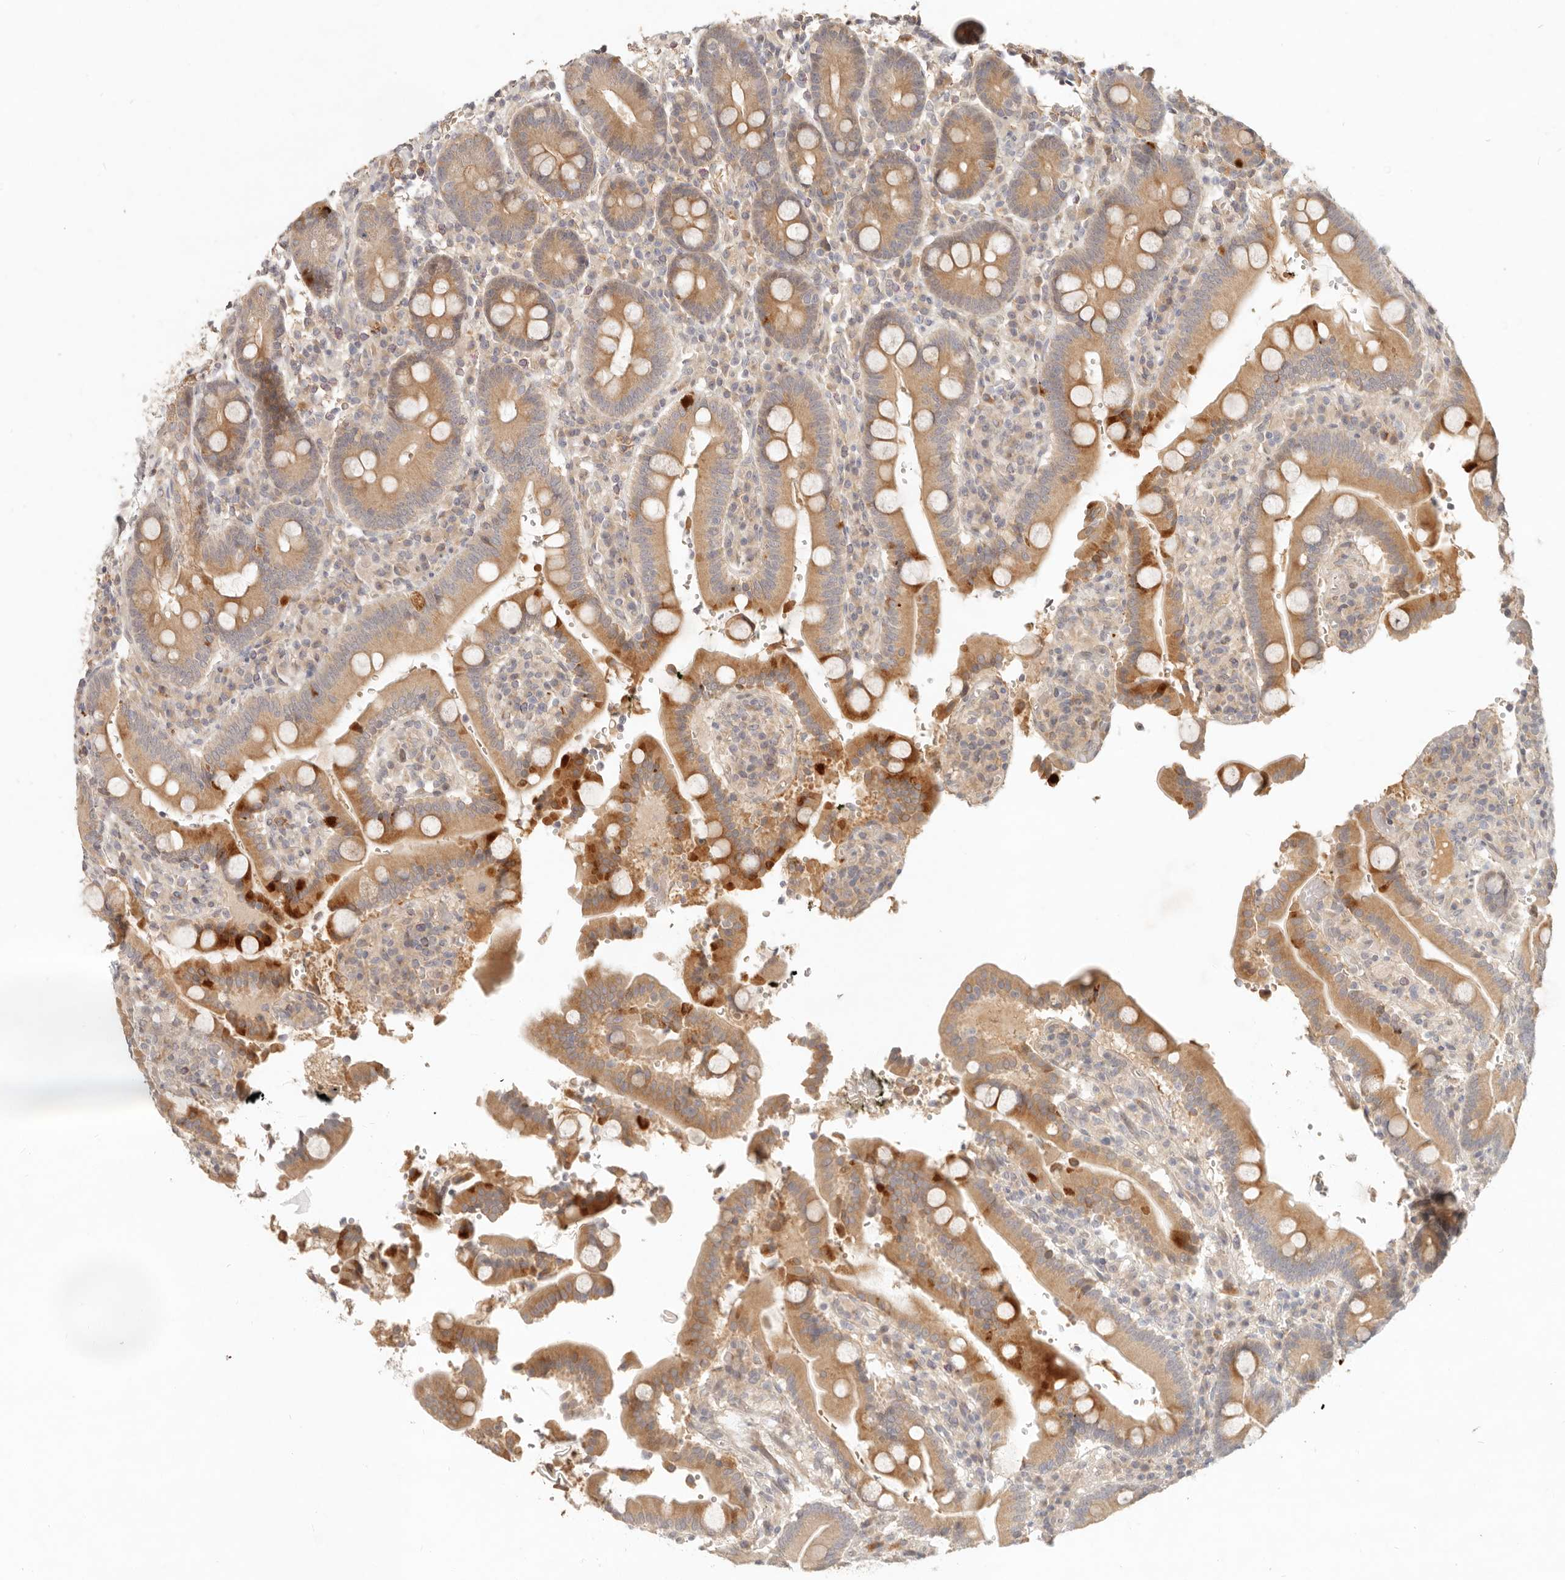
{"staining": {"intensity": "strong", "quantity": "25%-75%", "location": "cytoplasmic/membranous"}, "tissue": "duodenum", "cell_type": "Glandular cells", "image_type": "normal", "snomed": [{"axis": "morphology", "description": "Normal tissue, NOS"}, {"axis": "topography", "description": "Small intestine, NOS"}], "caption": "This photomicrograph demonstrates IHC staining of benign duodenum, with high strong cytoplasmic/membranous expression in about 25%-75% of glandular cells.", "gene": "UBXN11", "patient": {"sex": "female", "age": 71}}